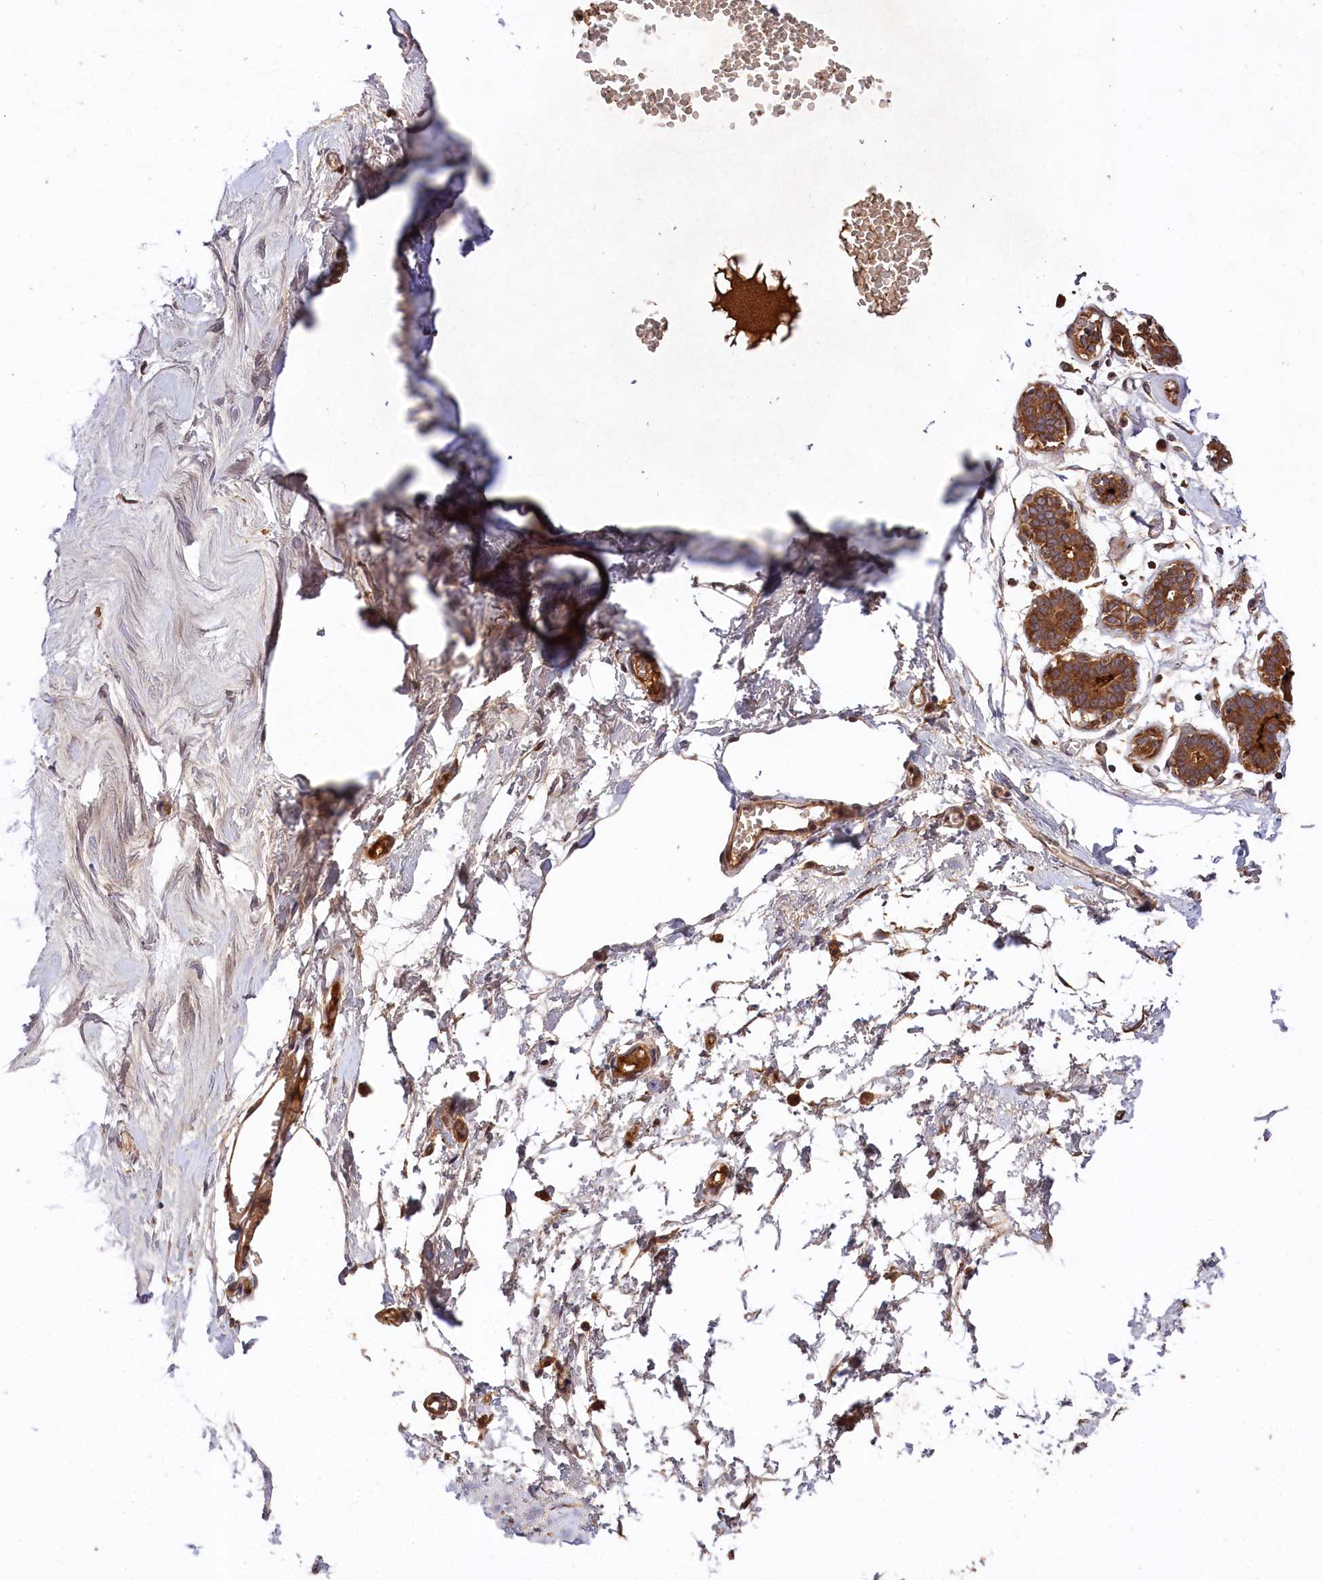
{"staining": {"intensity": "weak", "quantity": ">75%", "location": "cytoplasmic/membranous"}, "tissue": "breast", "cell_type": "Adipocytes", "image_type": "normal", "snomed": [{"axis": "morphology", "description": "Normal tissue, NOS"}, {"axis": "topography", "description": "Breast"}], "caption": "Adipocytes demonstrate low levels of weak cytoplasmic/membranous positivity in about >75% of cells in unremarkable human breast. Using DAB (3,3'-diaminobenzidine) (brown) and hematoxylin (blue) stains, captured at high magnification using brightfield microscopy.", "gene": "MCF2L2", "patient": {"sex": "female", "age": 27}}